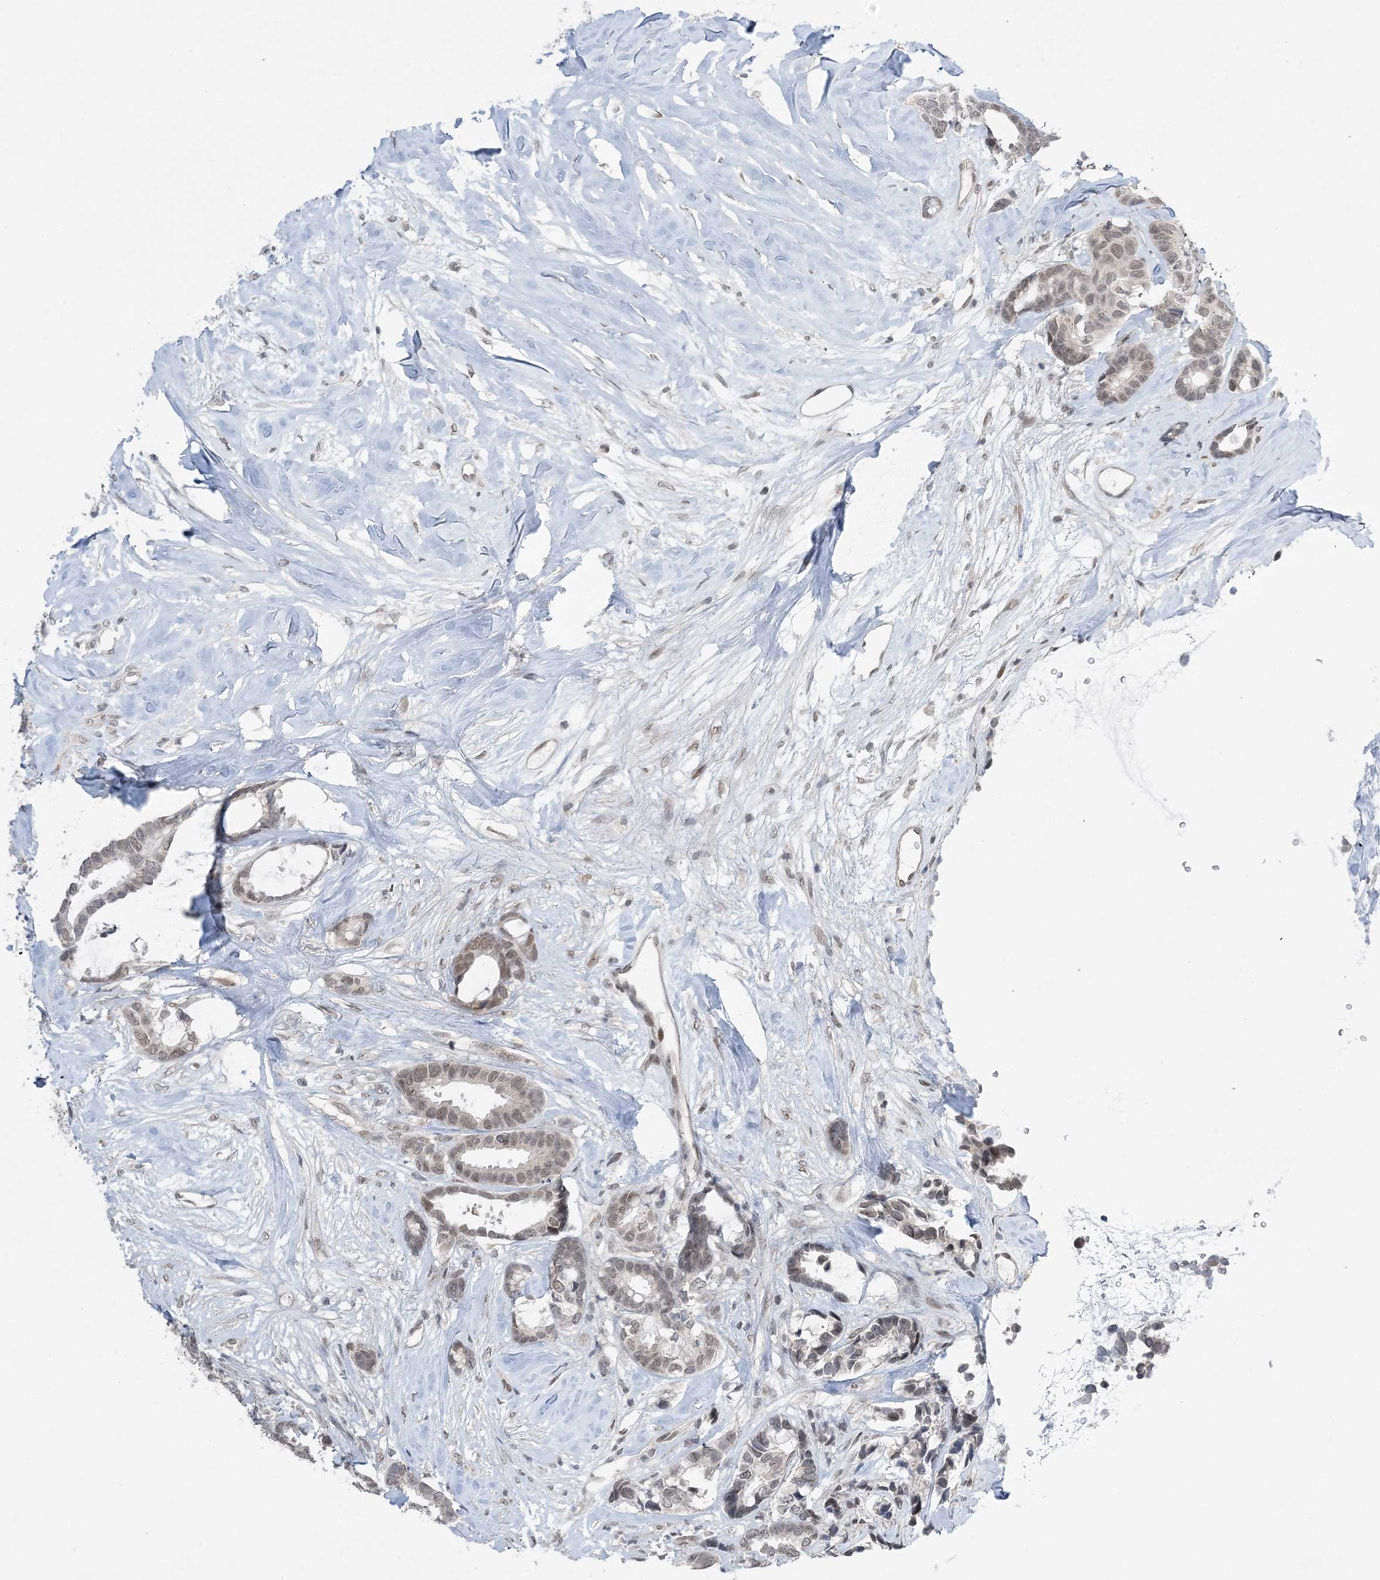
{"staining": {"intensity": "weak", "quantity": "<25%", "location": "nuclear"}, "tissue": "breast cancer", "cell_type": "Tumor cells", "image_type": "cancer", "snomed": [{"axis": "morphology", "description": "Duct carcinoma"}, {"axis": "topography", "description": "Breast"}], "caption": "IHC histopathology image of human invasive ductal carcinoma (breast) stained for a protein (brown), which reveals no positivity in tumor cells.", "gene": "WAC", "patient": {"sex": "female", "age": 87}}